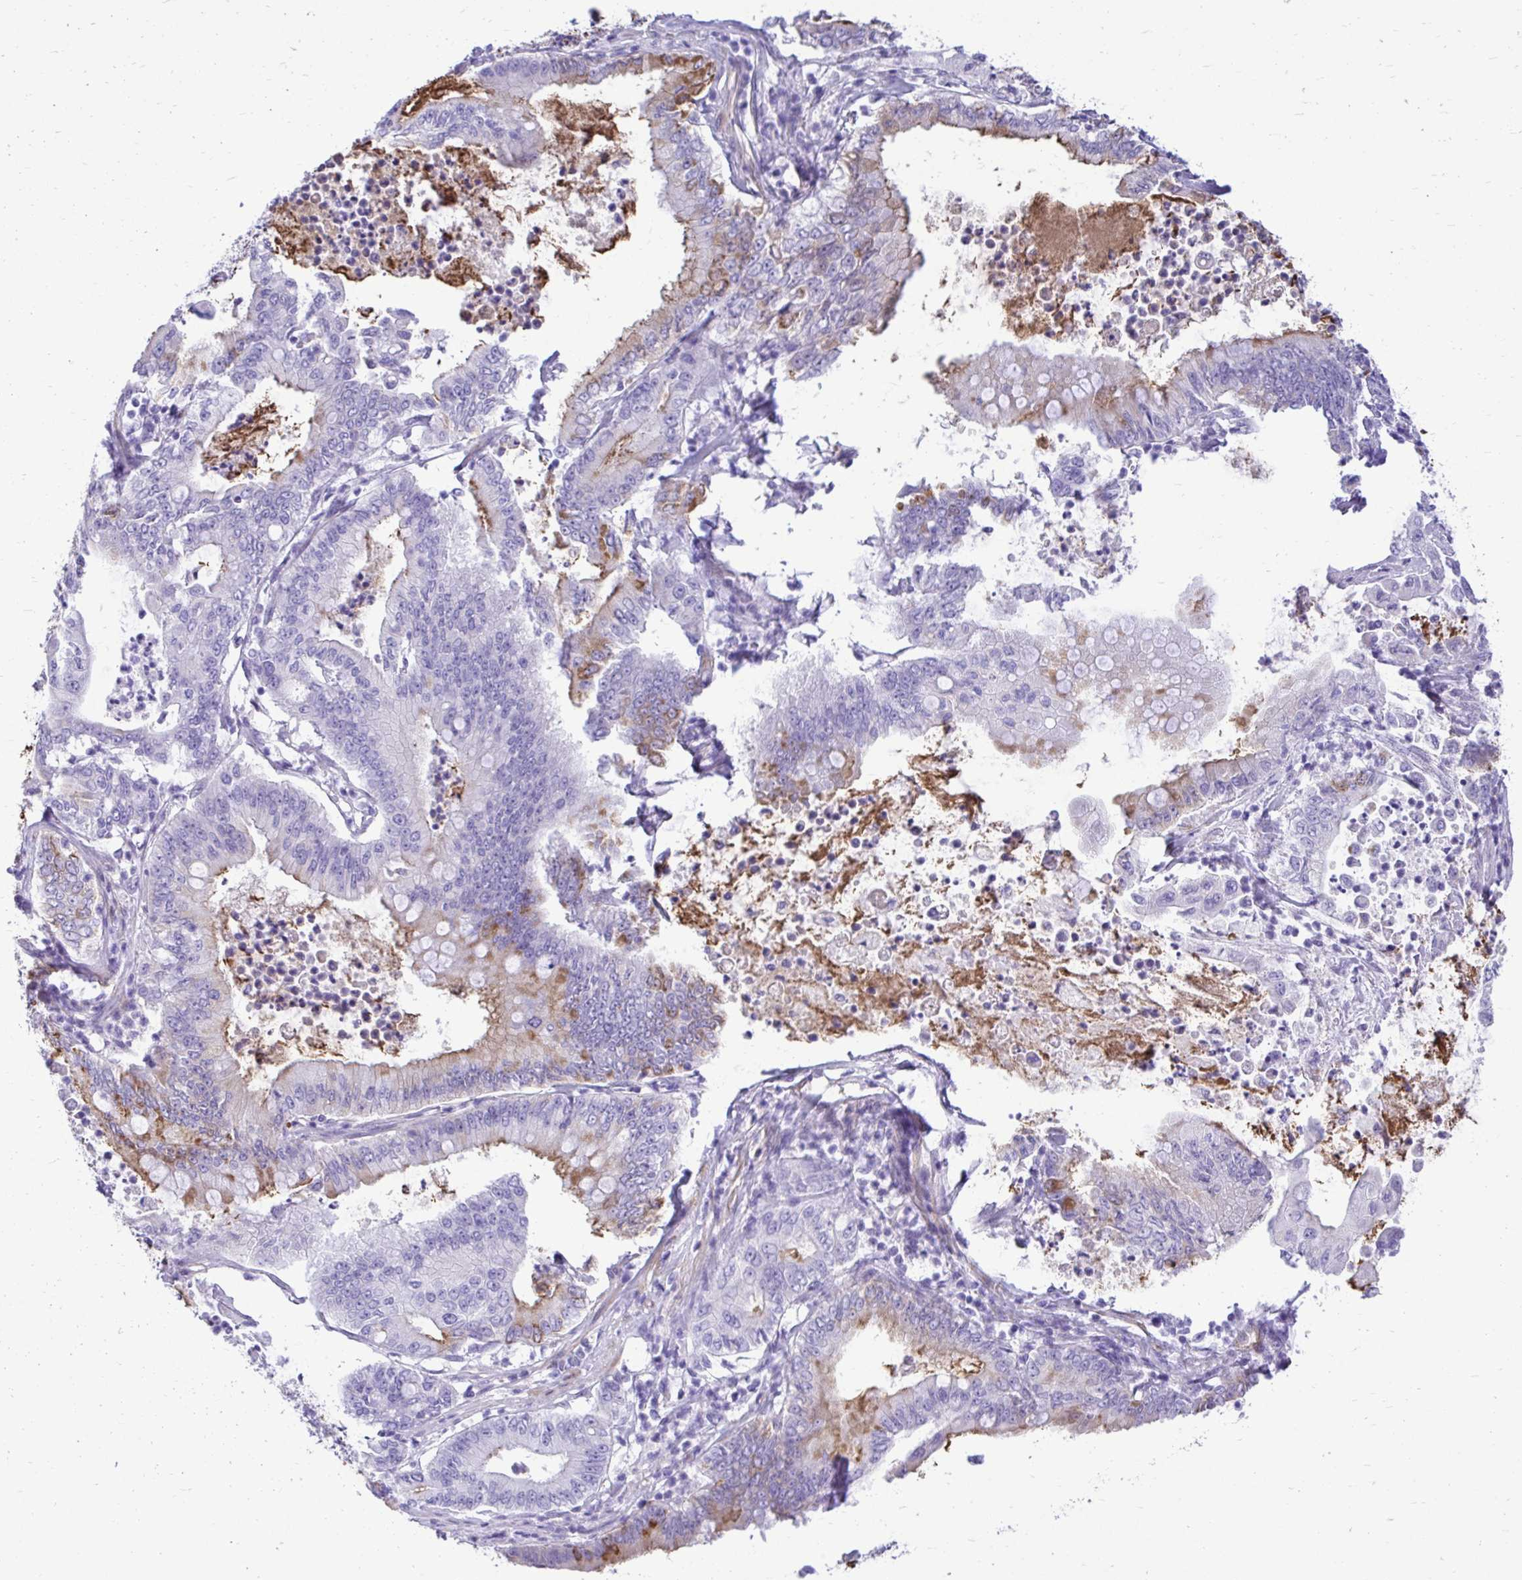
{"staining": {"intensity": "negative", "quantity": "none", "location": "none"}, "tissue": "pancreatic cancer", "cell_type": "Tumor cells", "image_type": "cancer", "snomed": [{"axis": "morphology", "description": "Adenocarcinoma, NOS"}, {"axis": "topography", "description": "Pancreas"}], "caption": "This is an immunohistochemistry (IHC) micrograph of human pancreatic cancer. There is no positivity in tumor cells.", "gene": "ABCG2", "patient": {"sex": "male", "age": 71}}